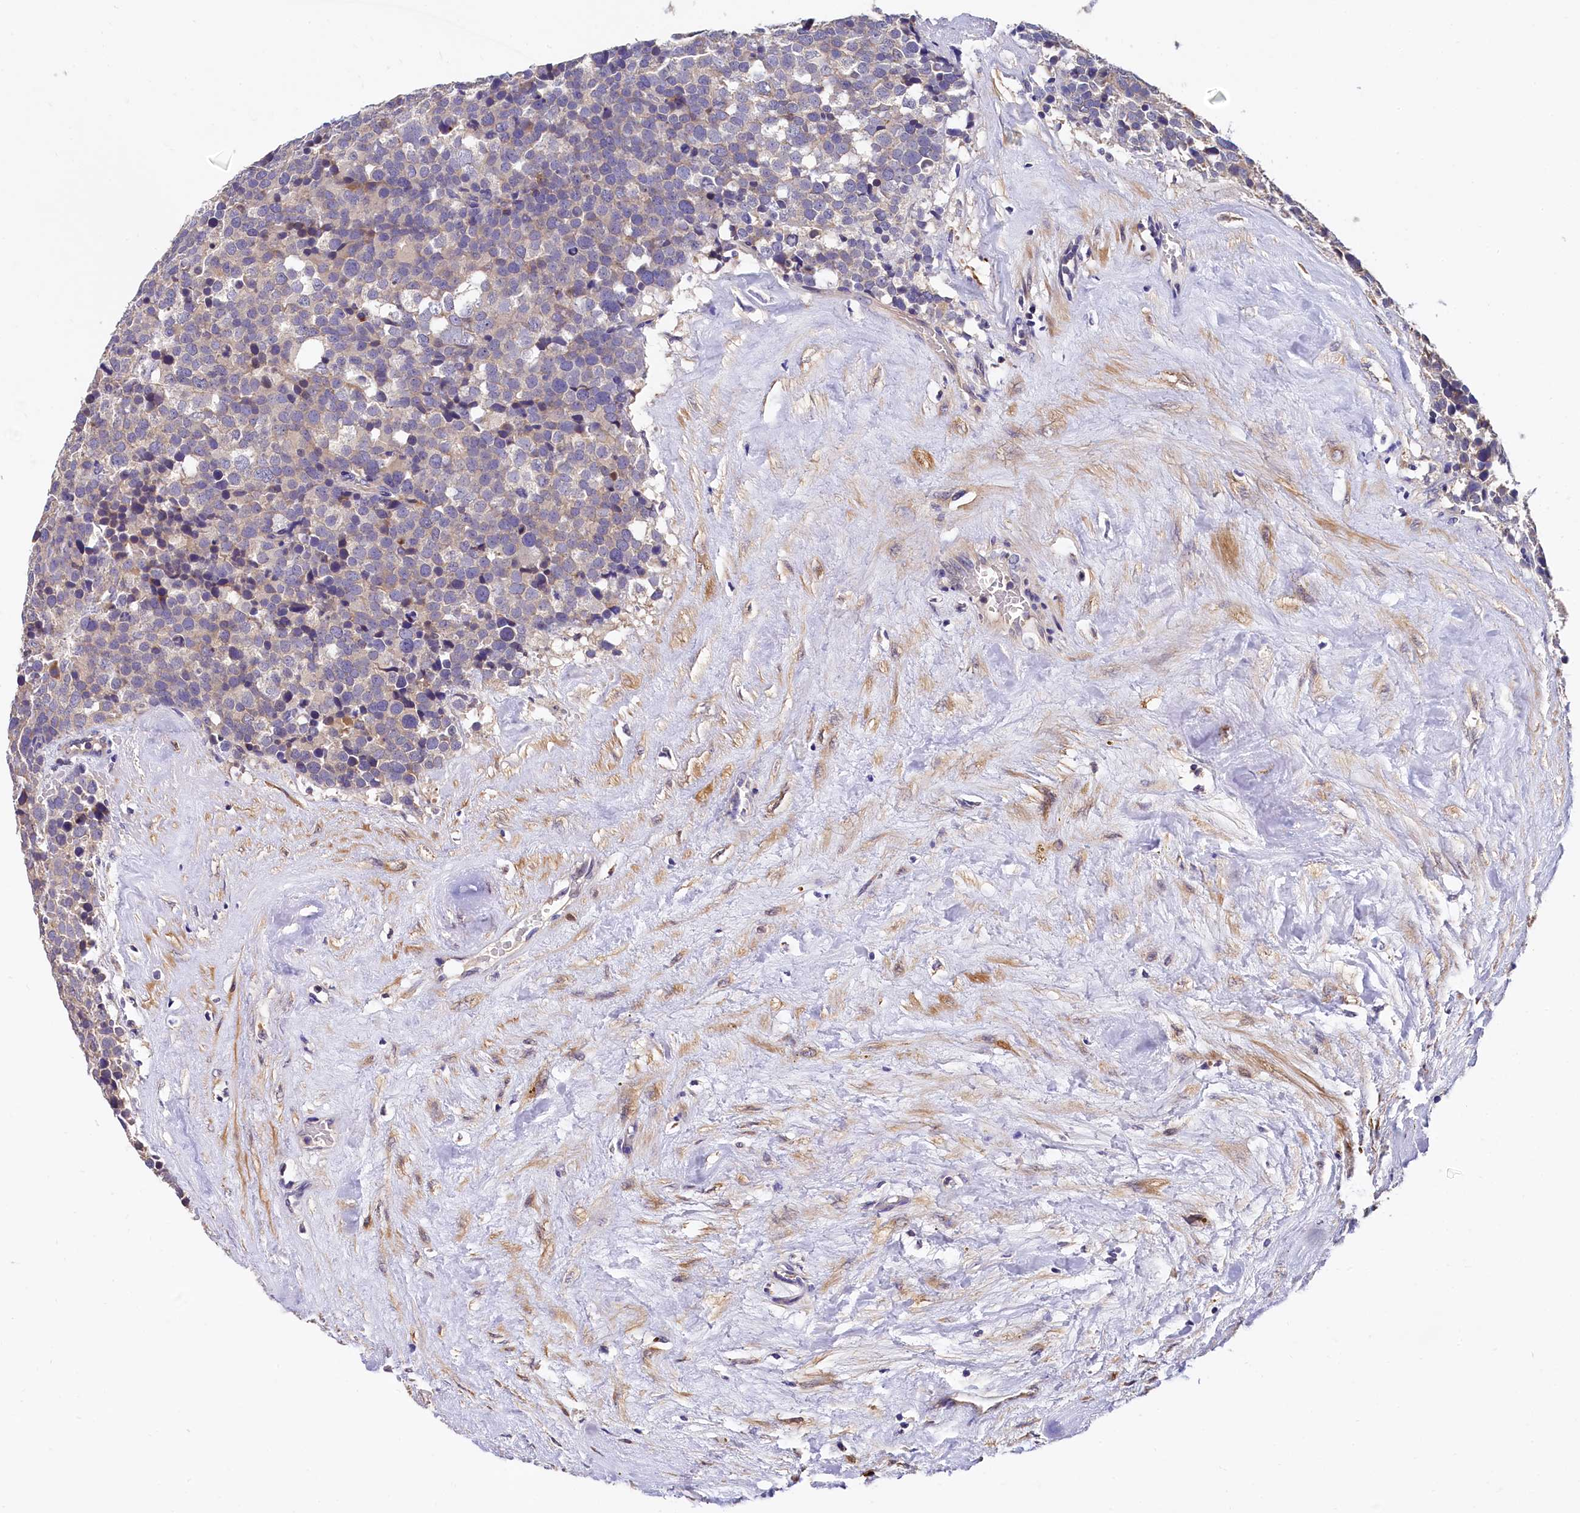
{"staining": {"intensity": "negative", "quantity": "none", "location": "none"}, "tissue": "testis cancer", "cell_type": "Tumor cells", "image_type": "cancer", "snomed": [{"axis": "morphology", "description": "Seminoma, NOS"}, {"axis": "topography", "description": "Testis"}], "caption": "This is an IHC micrograph of seminoma (testis). There is no expression in tumor cells.", "gene": "EPS8L2", "patient": {"sex": "male", "age": 71}}